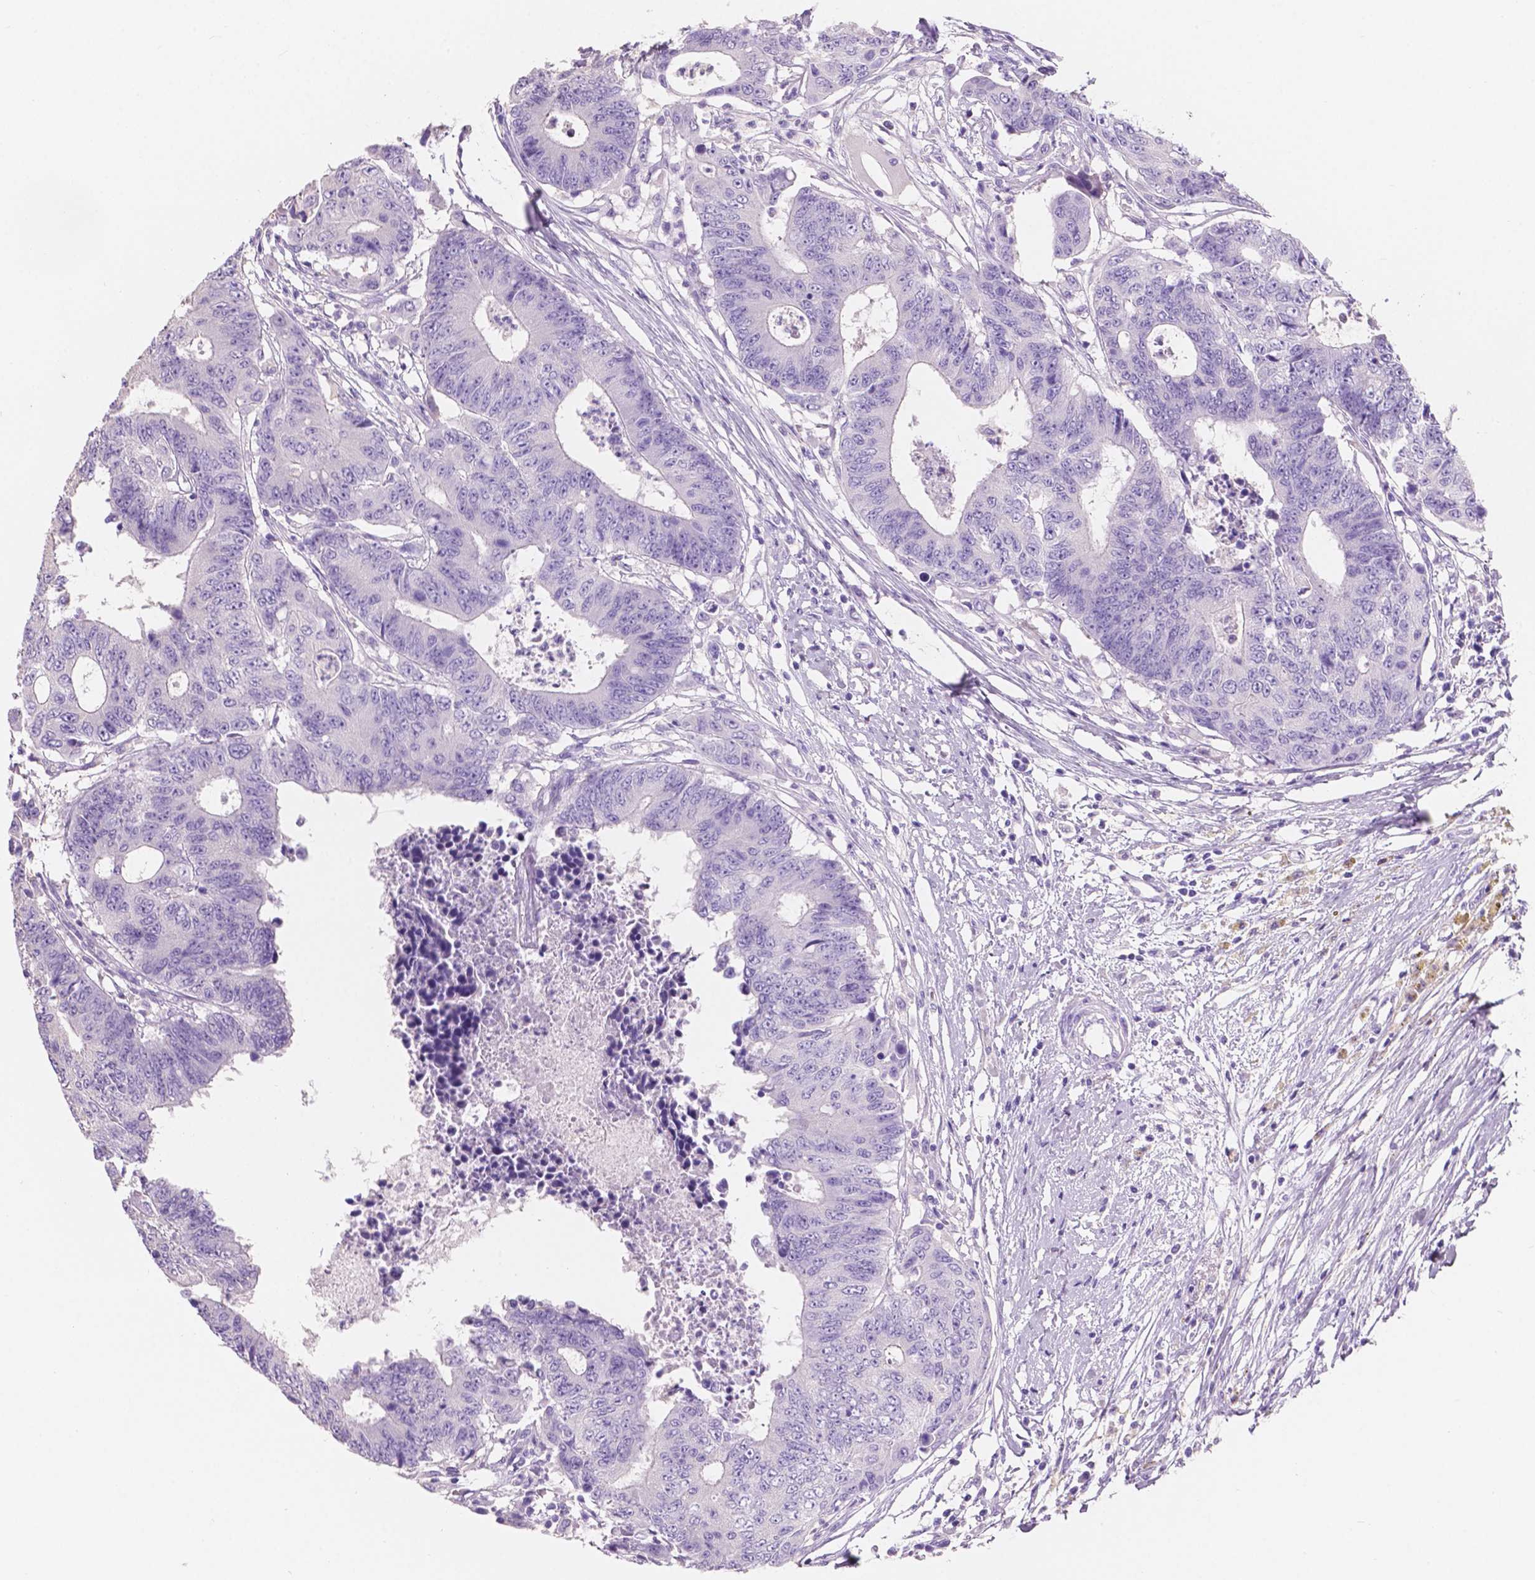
{"staining": {"intensity": "negative", "quantity": "none", "location": "none"}, "tissue": "colorectal cancer", "cell_type": "Tumor cells", "image_type": "cancer", "snomed": [{"axis": "morphology", "description": "Adenocarcinoma, NOS"}, {"axis": "topography", "description": "Colon"}], "caption": "Tumor cells show no significant staining in colorectal cancer (adenocarcinoma).", "gene": "SBSN", "patient": {"sex": "female", "age": 48}}